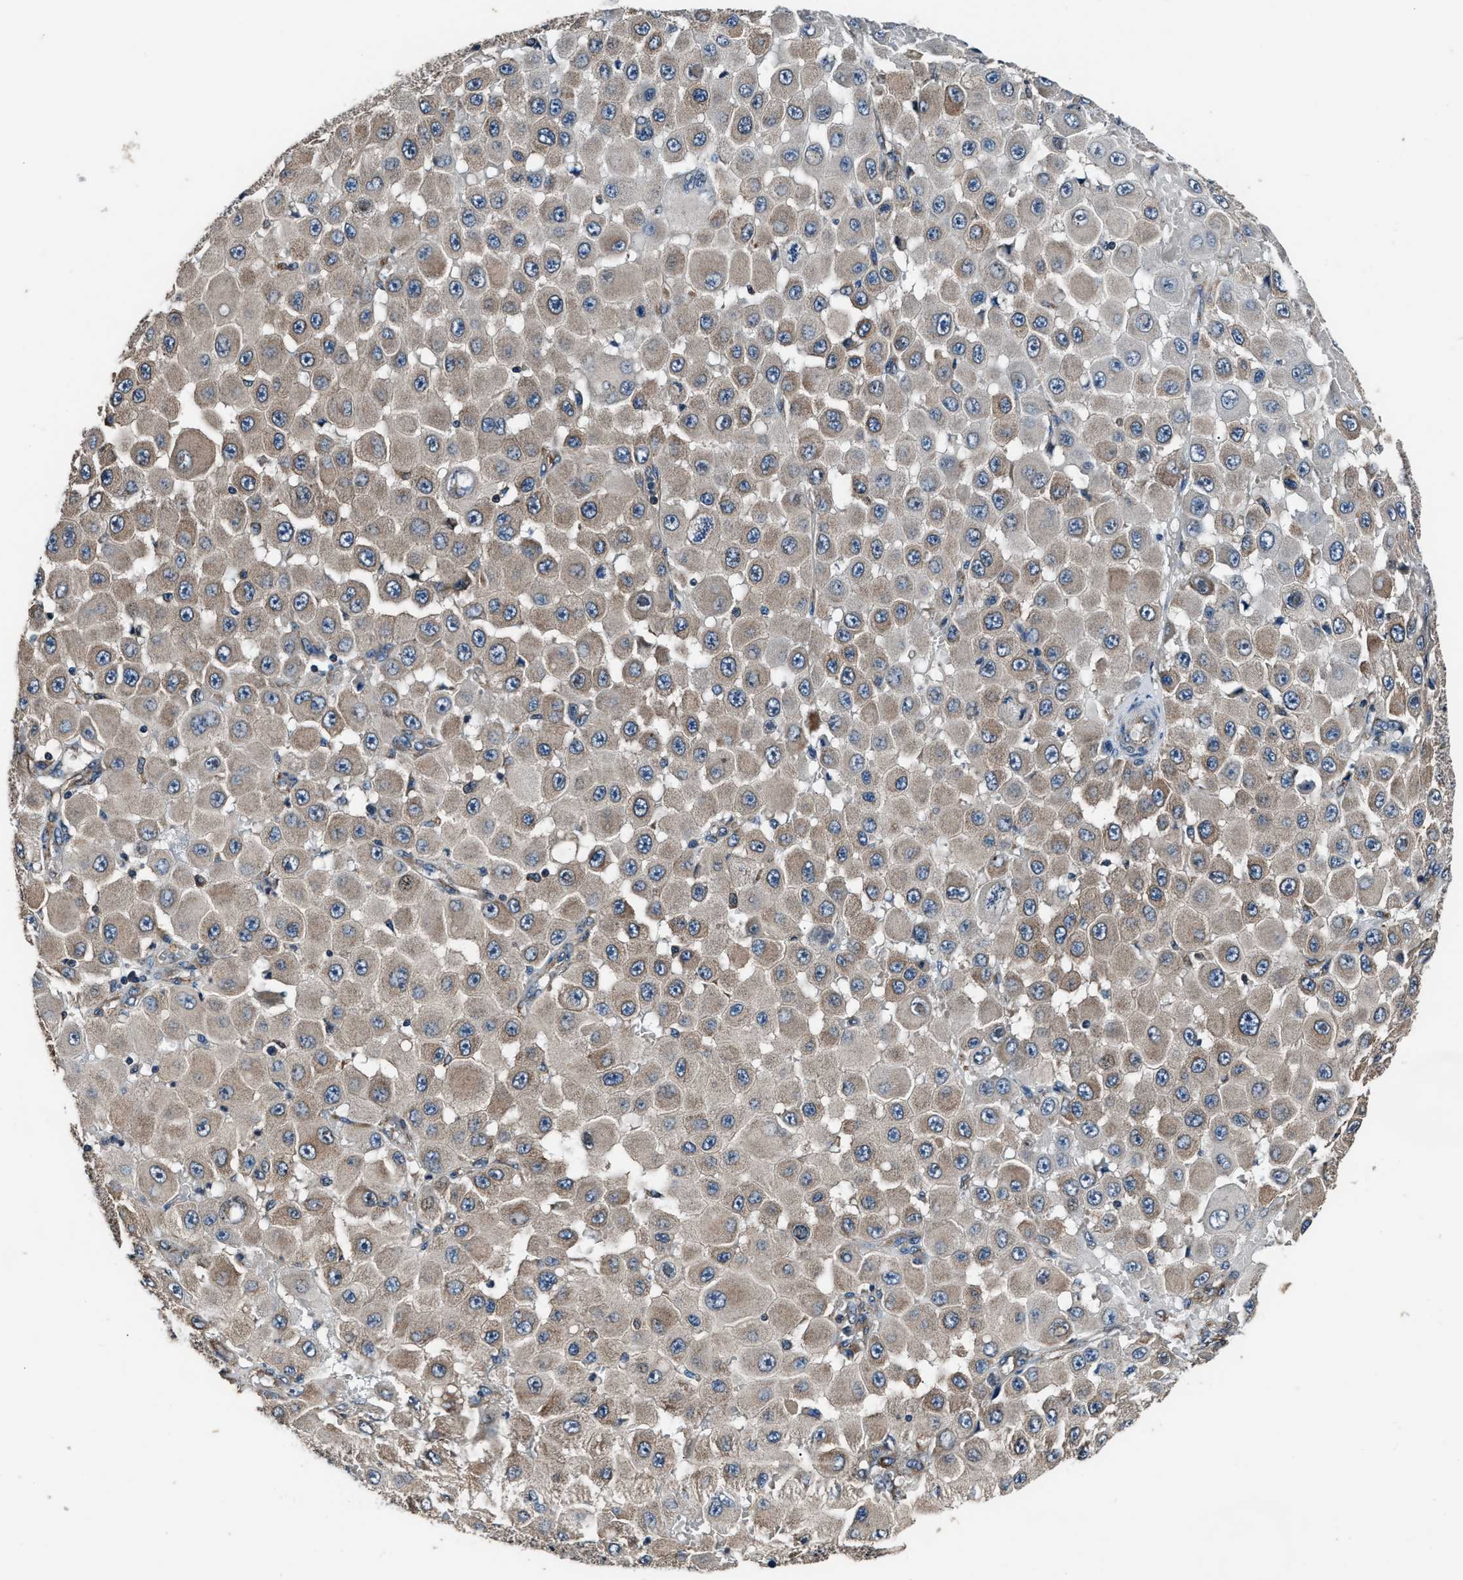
{"staining": {"intensity": "moderate", "quantity": ">75%", "location": "cytoplasmic/membranous"}, "tissue": "melanoma", "cell_type": "Tumor cells", "image_type": "cancer", "snomed": [{"axis": "morphology", "description": "Malignant melanoma, NOS"}, {"axis": "topography", "description": "Skin"}], "caption": "Immunohistochemical staining of malignant melanoma shows moderate cytoplasmic/membranous protein positivity in about >75% of tumor cells. The staining is performed using DAB brown chromogen to label protein expression. The nuclei are counter-stained blue using hematoxylin.", "gene": "IMPDH2", "patient": {"sex": "female", "age": 81}}